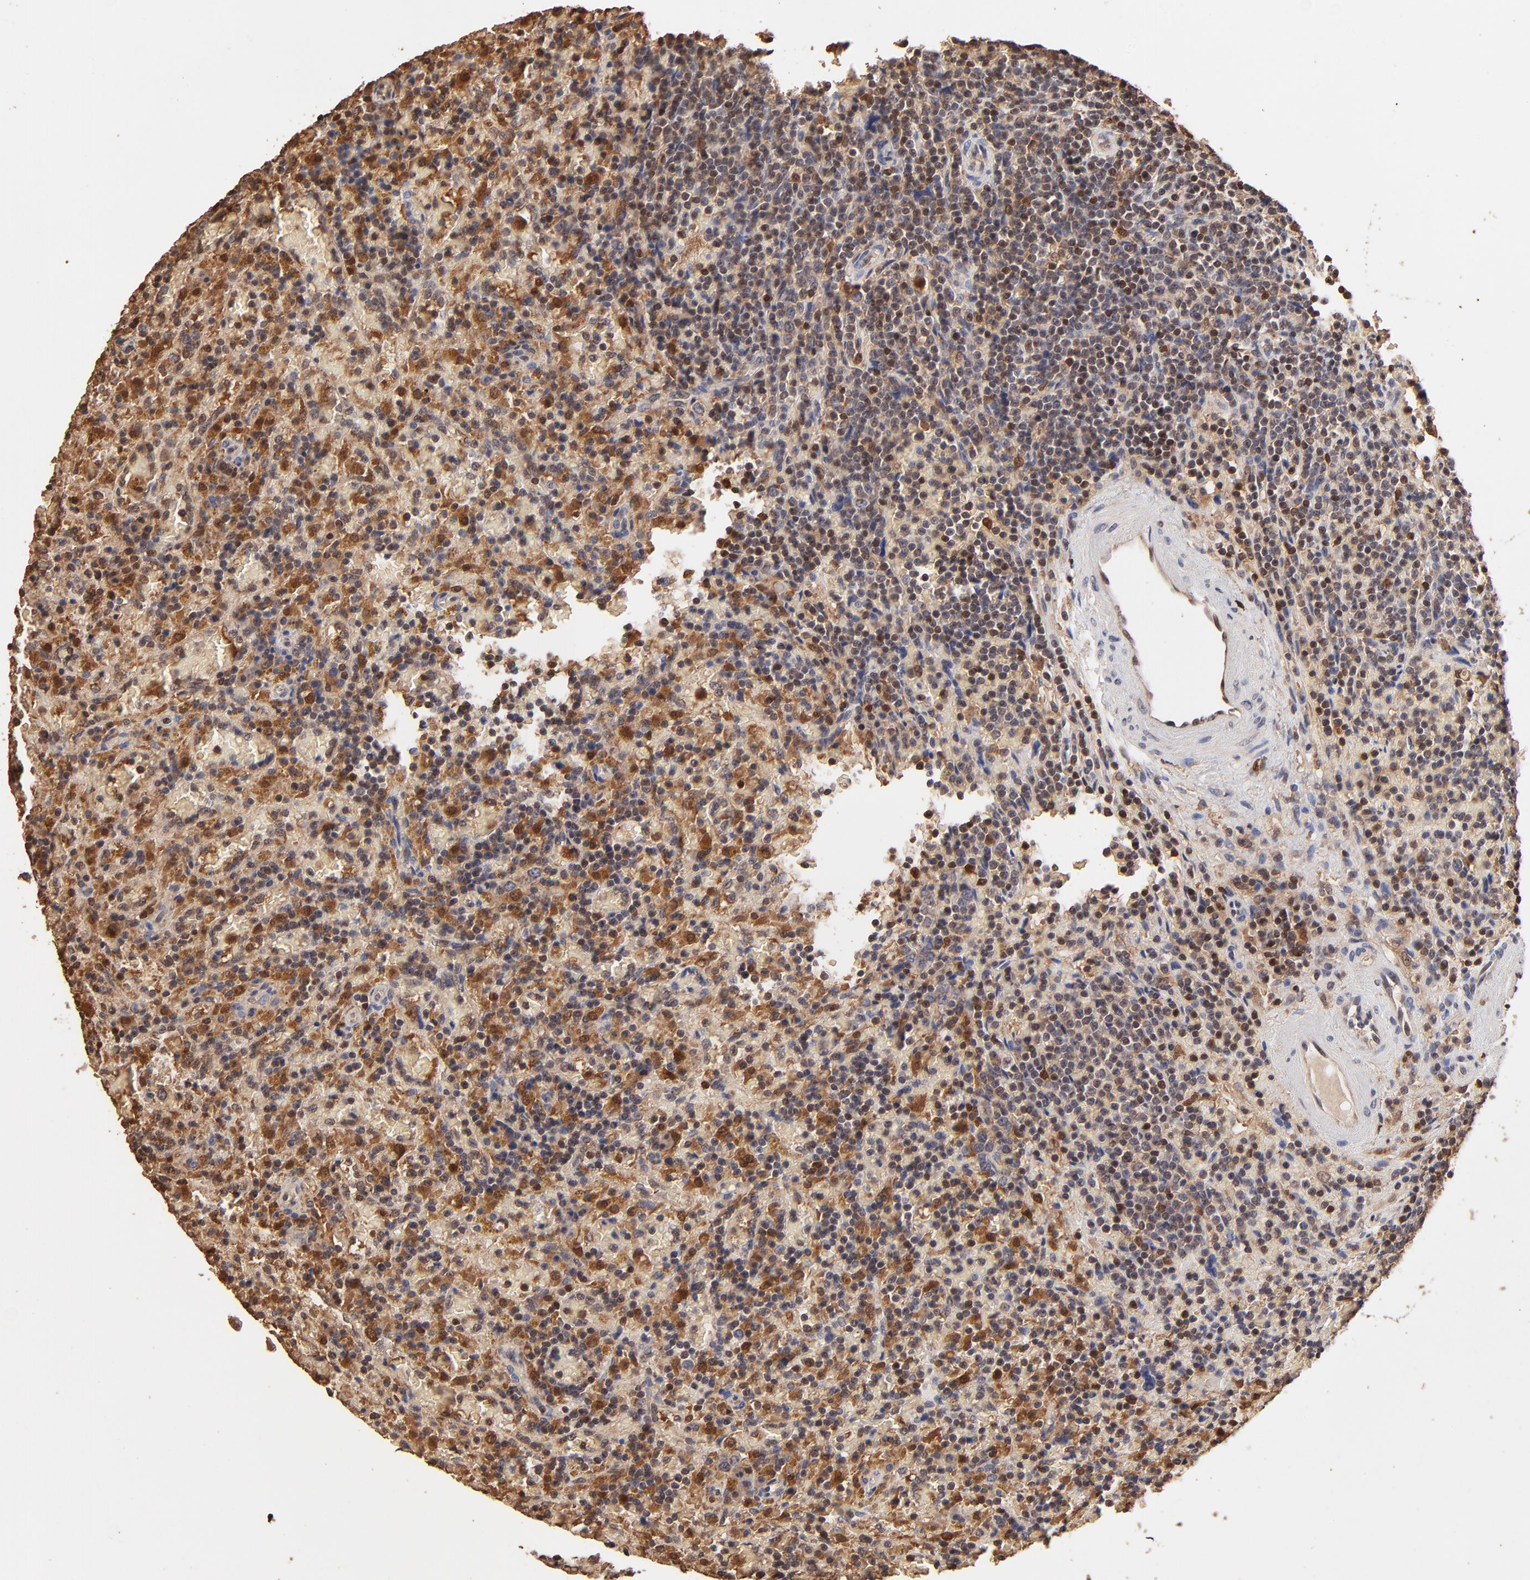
{"staining": {"intensity": "moderate", "quantity": "<25%", "location": "cytoplasmic/membranous,nuclear"}, "tissue": "lymphoma", "cell_type": "Tumor cells", "image_type": "cancer", "snomed": [{"axis": "morphology", "description": "Malignant lymphoma, non-Hodgkin's type, Low grade"}, {"axis": "topography", "description": "Spleen"}], "caption": "Immunohistochemistry (DAB (3,3'-diaminobenzidine)) staining of human low-grade malignant lymphoma, non-Hodgkin's type reveals moderate cytoplasmic/membranous and nuclear protein expression in about <25% of tumor cells. (Stains: DAB in brown, nuclei in blue, Microscopy: brightfield microscopy at high magnification).", "gene": "CASP1", "patient": {"sex": "female", "age": 65}}